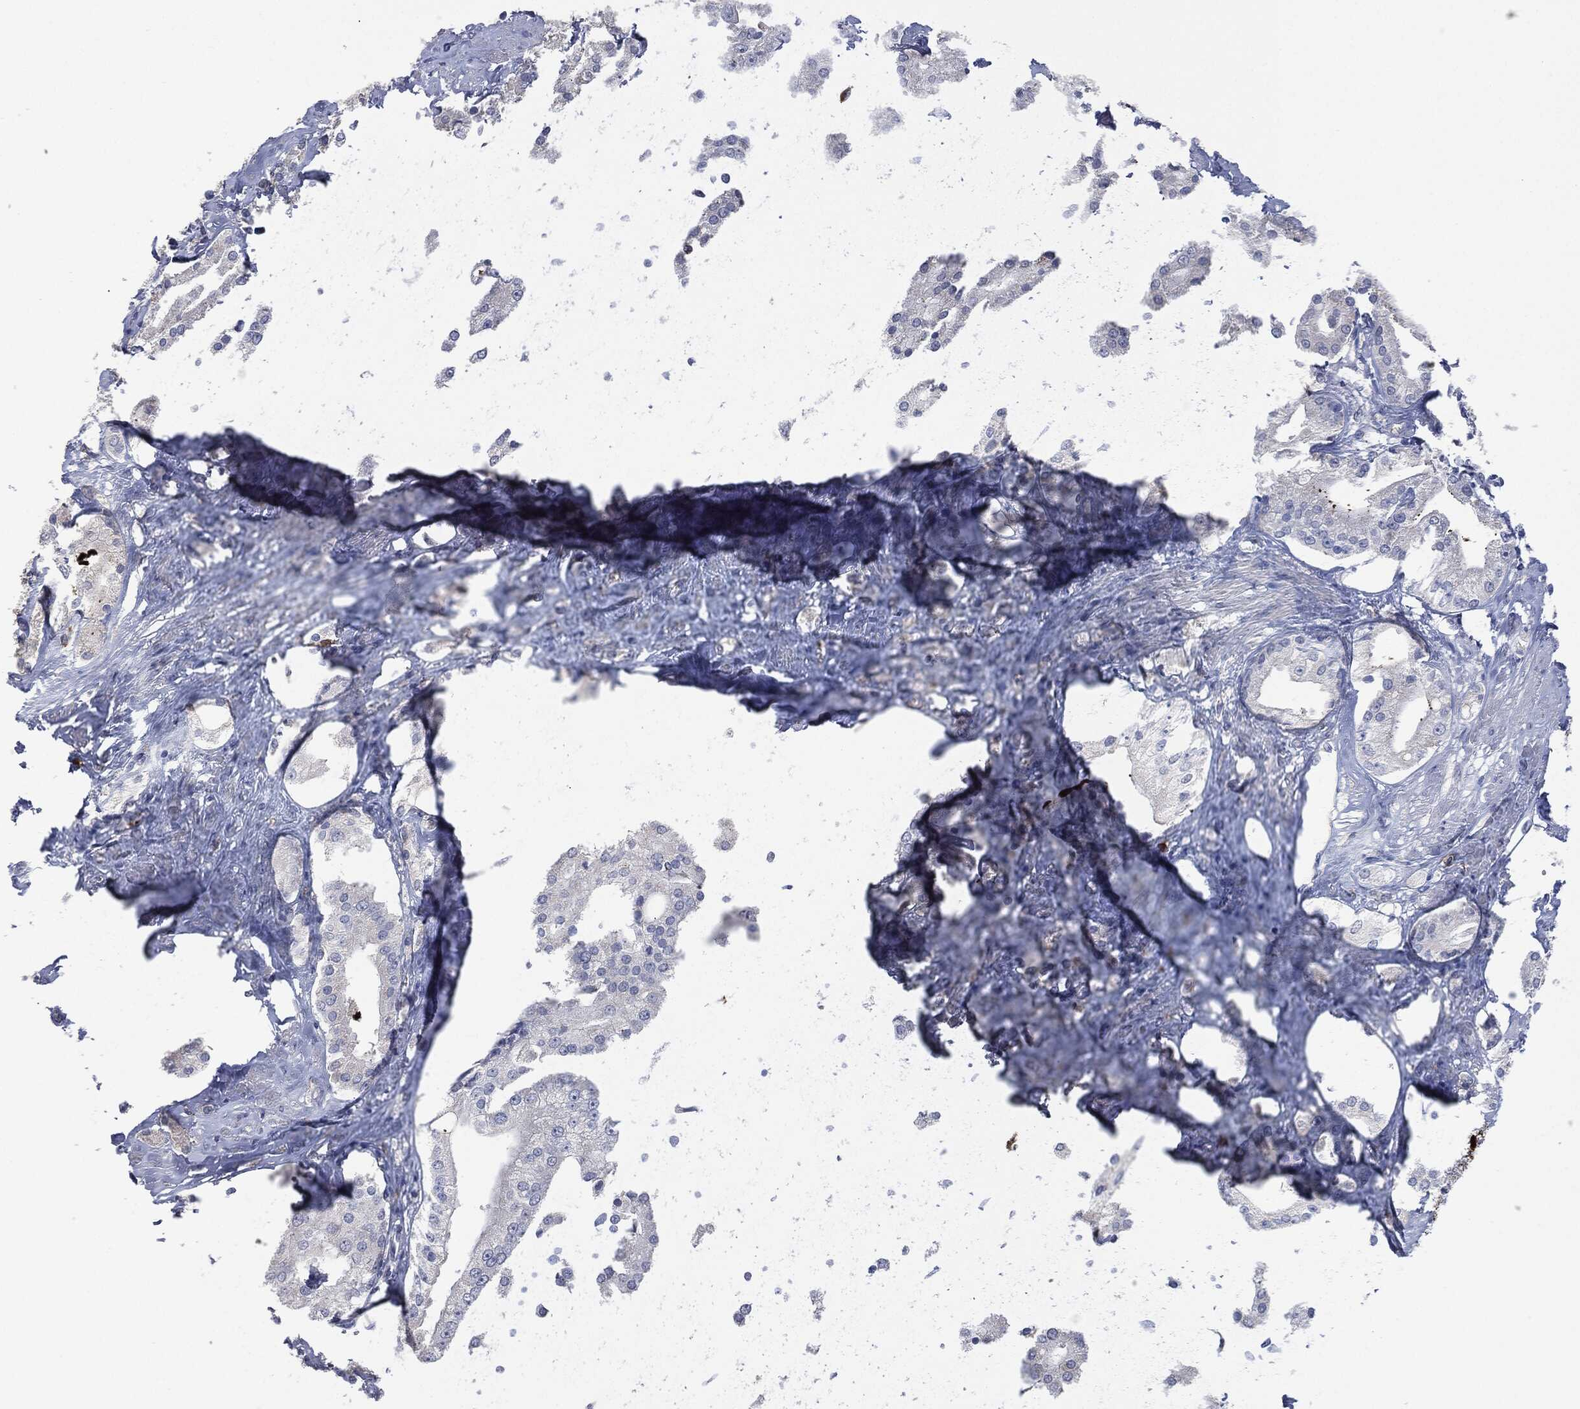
{"staining": {"intensity": "negative", "quantity": "none", "location": "none"}, "tissue": "prostate cancer", "cell_type": "Tumor cells", "image_type": "cancer", "snomed": [{"axis": "morphology", "description": "Adenocarcinoma, NOS"}, {"axis": "topography", "description": "Prostate and seminal vesicle, NOS"}, {"axis": "topography", "description": "Prostate"}], "caption": "IHC histopathology image of prostate cancer (adenocarcinoma) stained for a protein (brown), which displays no expression in tumor cells.", "gene": "CD33", "patient": {"sex": "male", "age": 67}}